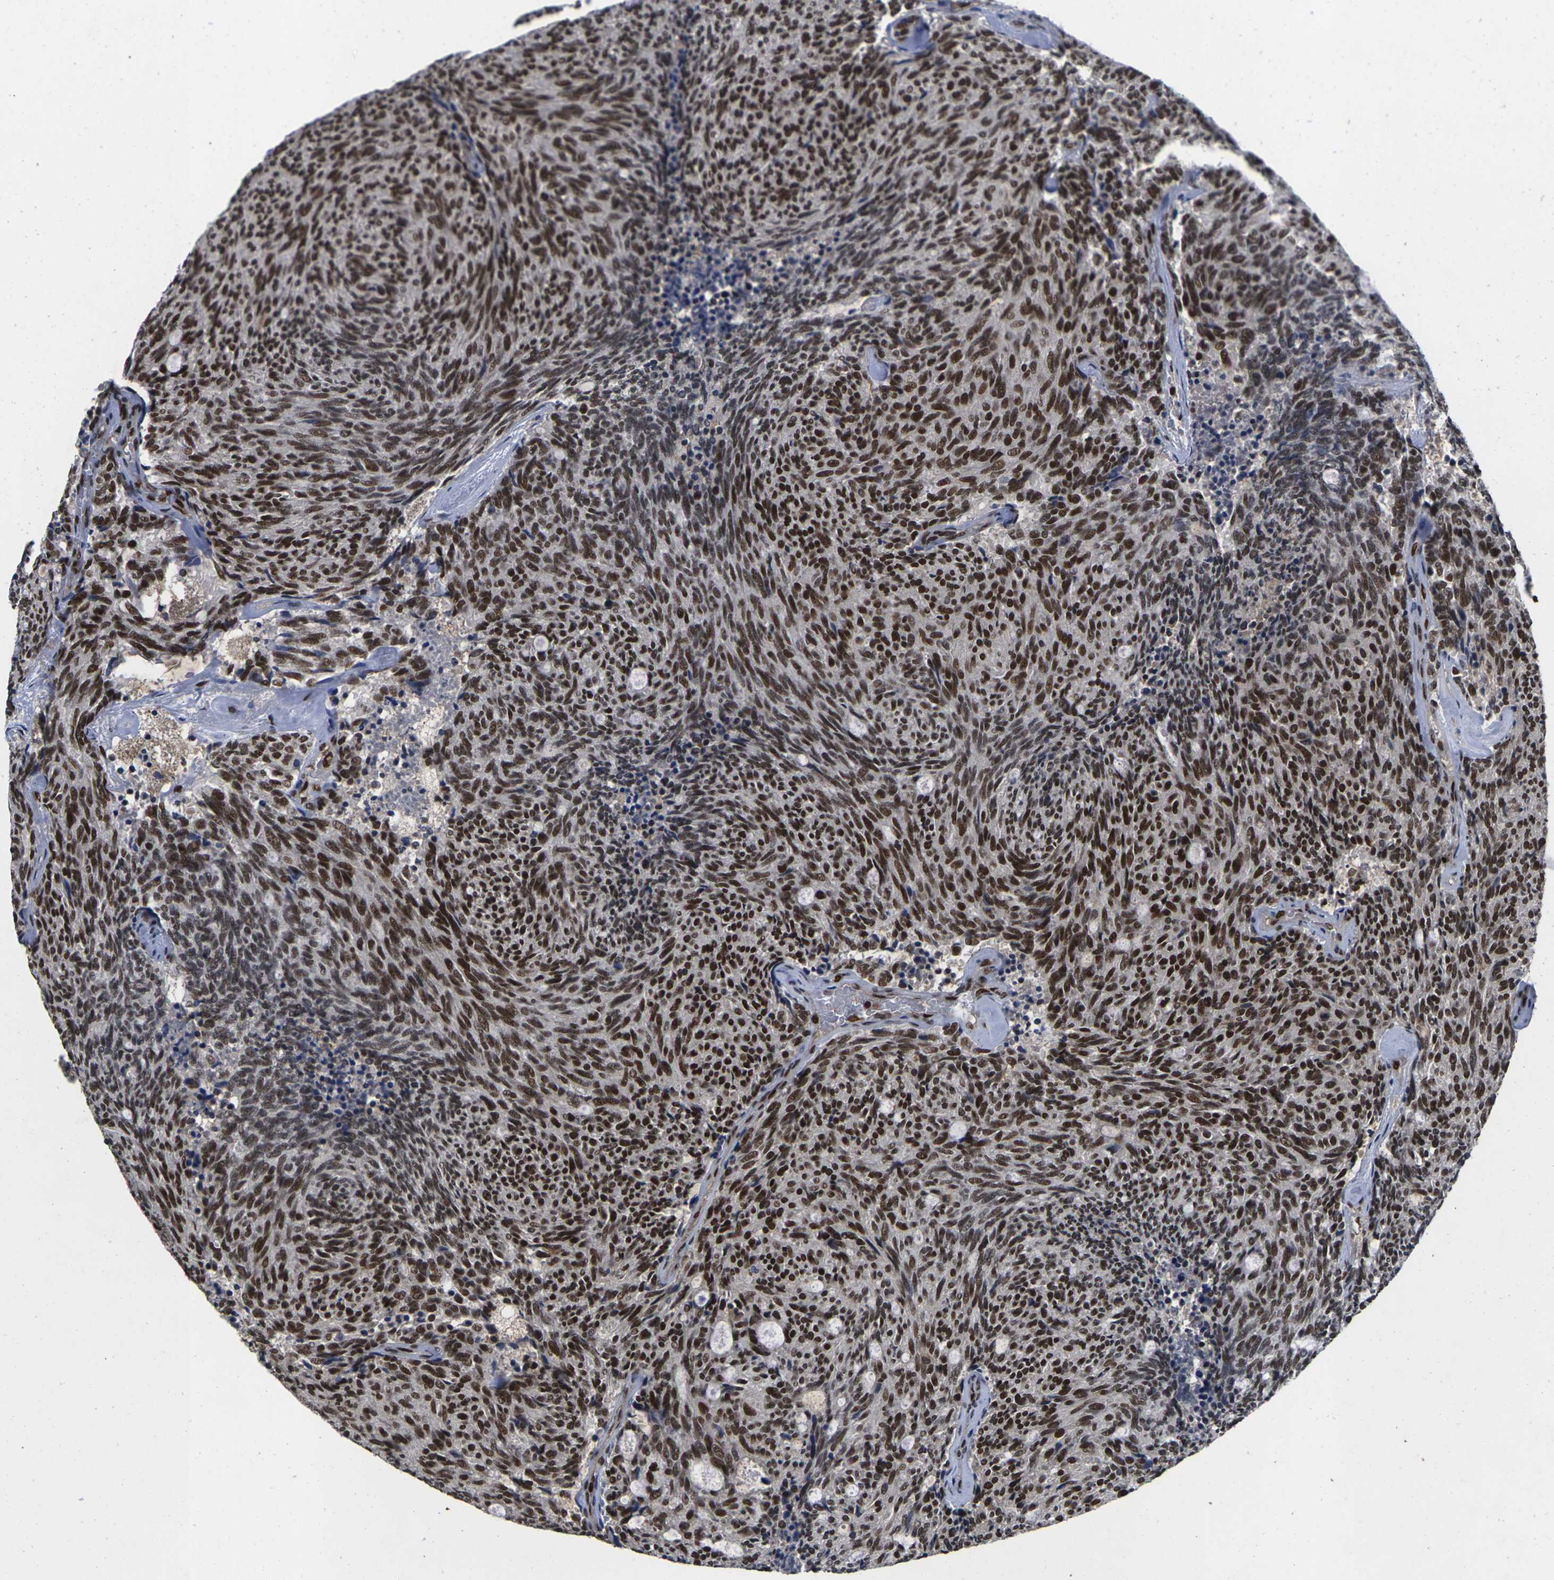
{"staining": {"intensity": "strong", "quantity": ">75%", "location": "nuclear"}, "tissue": "carcinoid", "cell_type": "Tumor cells", "image_type": "cancer", "snomed": [{"axis": "morphology", "description": "Carcinoid, malignant, NOS"}, {"axis": "topography", "description": "Pancreas"}], "caption": "Human carcinoid (malignant) stained with a brown dye exhibits strong nuclear positive positivity in about >75% of tumor cells.", "gene": "GTF2E1", "patient": {"sex": "female", "age": 54}}